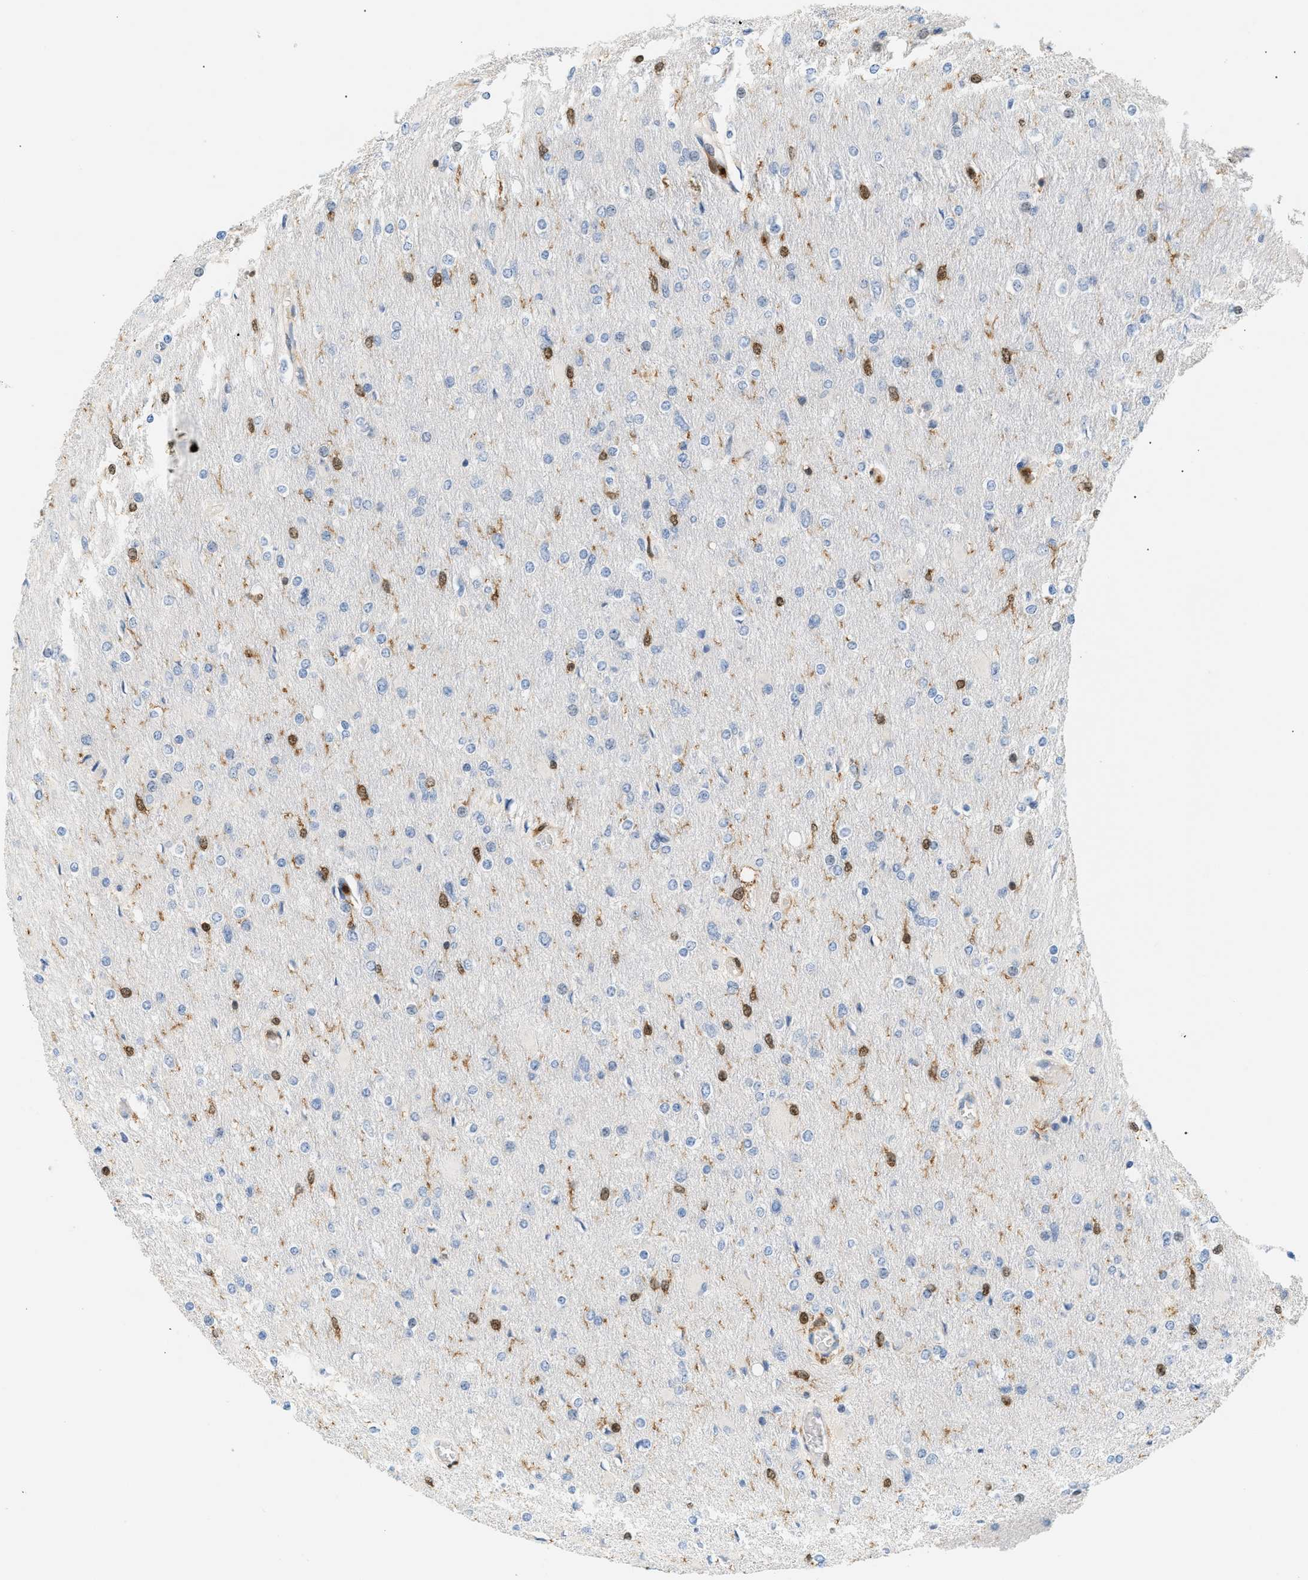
{"staining": {"intensity": "strong", "quantity": "<25%", "location": "nuclear"}, "tissue": "glioma", "cell_type": "Tumor cells", "image_type": "cancer", "snomed": [{"axis": "morphology", "description": "Glioma, malignant, High grade"}, {"axis": "topography", "description": "Cerebral cortex"}], "caption": "DAB (3,3'-diaminobenzidine) immunohistochemical staining of human glioma shows strong nuclear protein positivity in approximately <25% of tumor cells.", "gene": "PYCARD", "patient": {"sex": "female", "age": 36}}